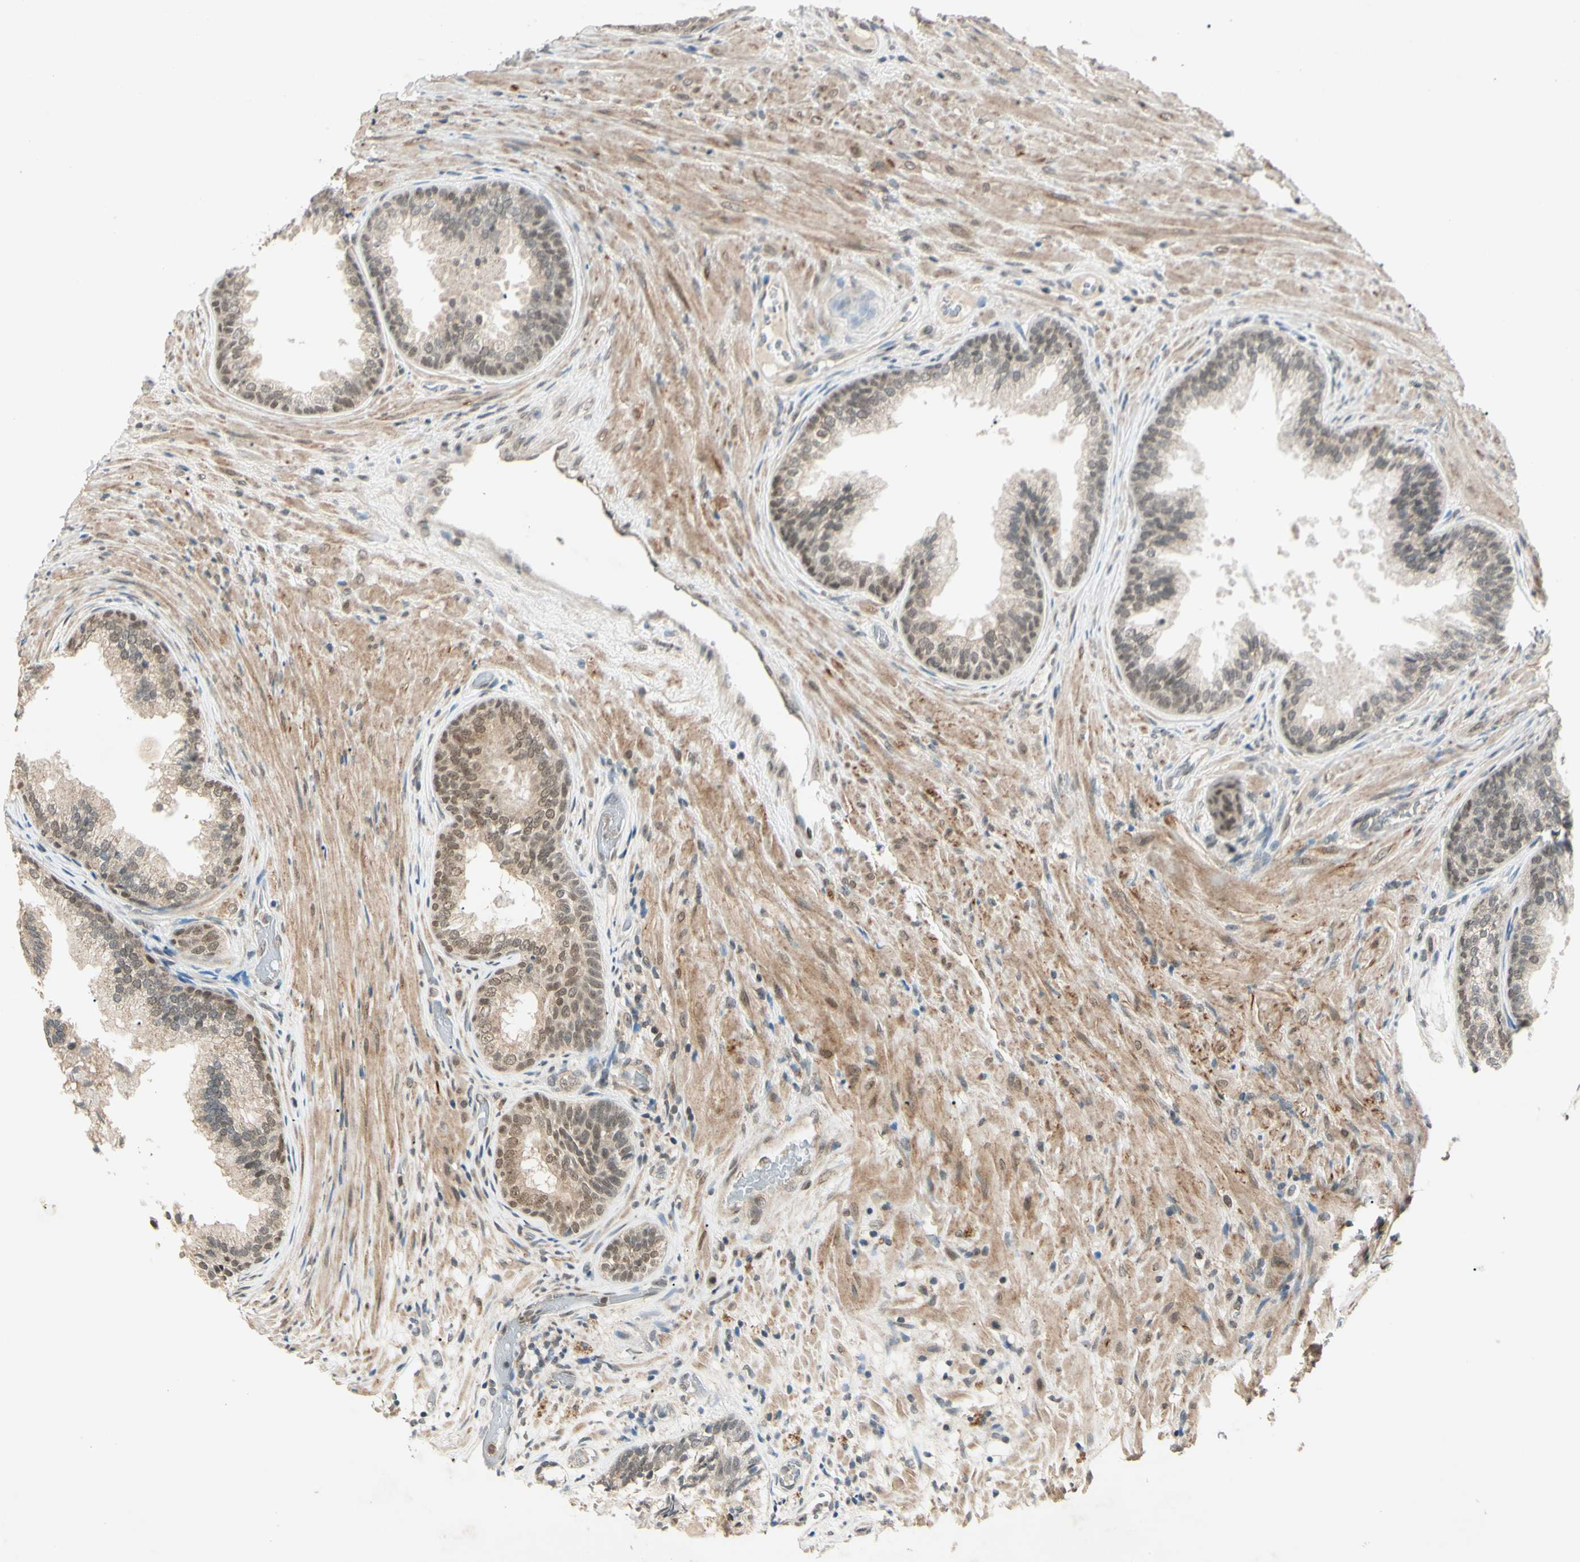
{"staining": {"intensity": "weak", "quantity": ">75%", "location": "cytoplasmic/membranous,nuclear"}, "tissue": "prostate", "cell_type": "Glandular cells", "image_type": "normal", "snomed": [{"axis": "morphology", "description": "Normal tissue, NOS"}, {"axis": "topography", "description": "Prostate"}], "caption": "Benign prostate was stained to show a protein in brown. There is low levels of weak cytoplasmic/membranous,nuclear expression in approximately >75% of glandular cells. The protein is stained brown, and the nuclei are stained in blue (DAB (3,3'-diaminobenzidine) IHC with brightfield microscopy, high magnification).", "gene": "ZSCAN12", "patient": {"sex": "male", "age": 76}}